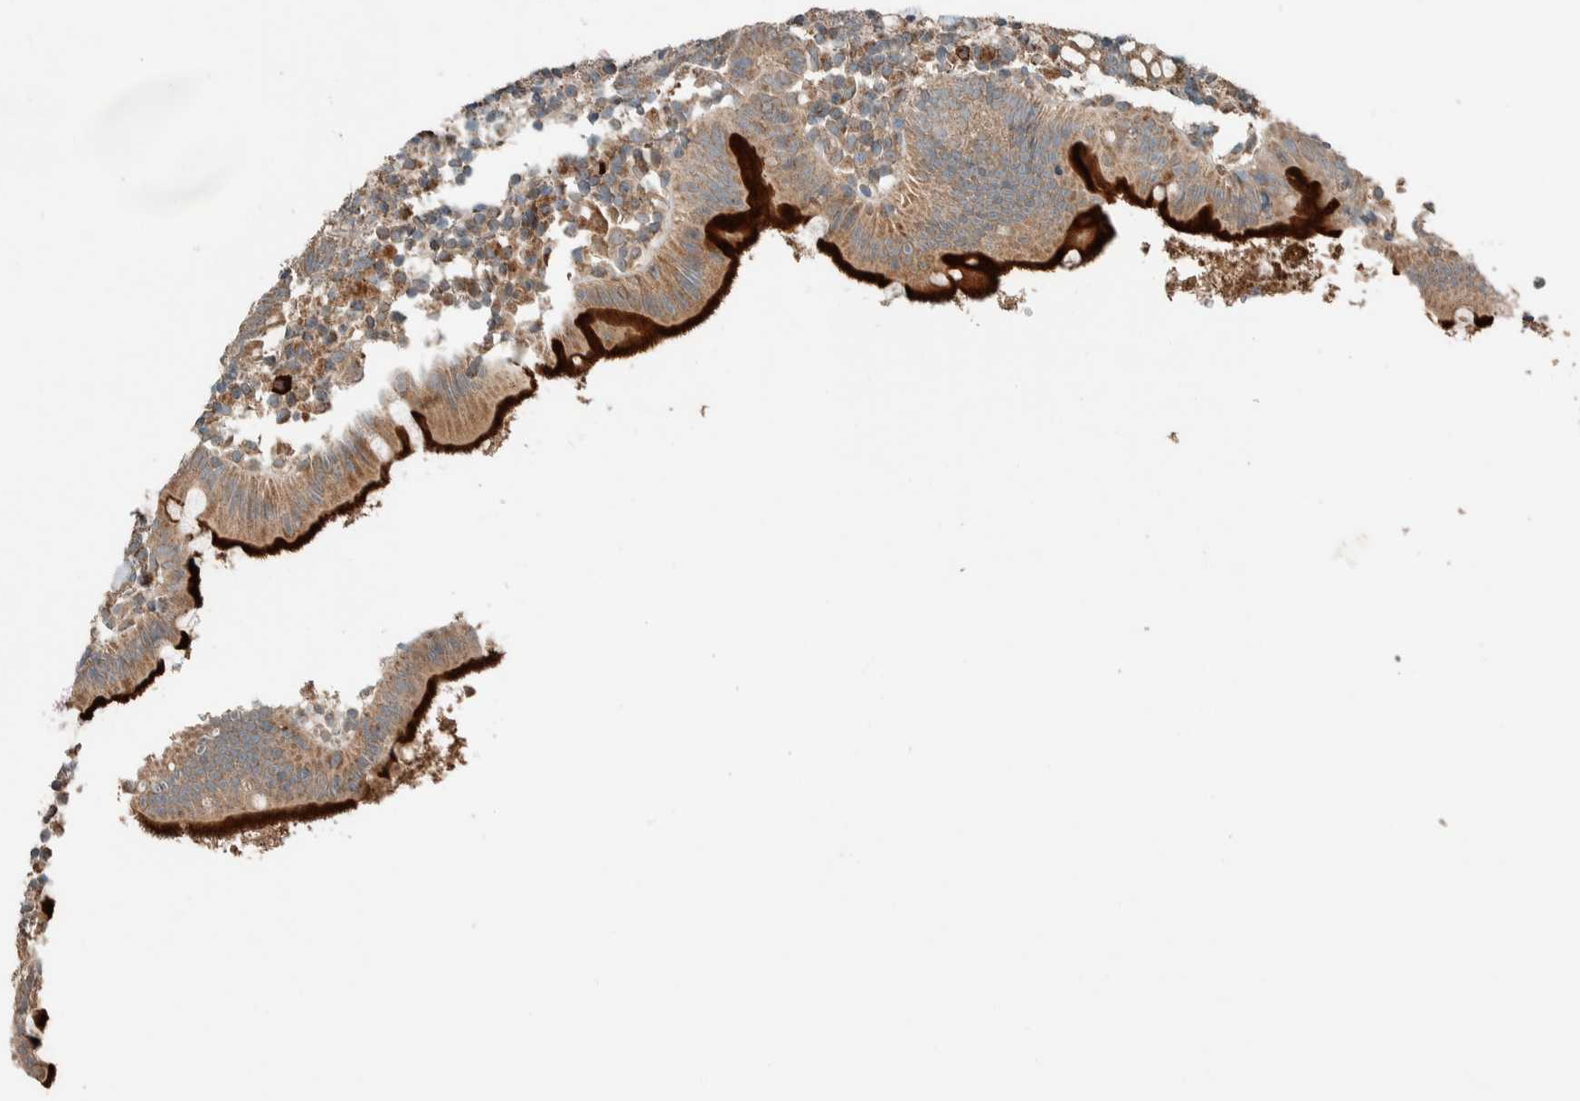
{"staining": {"intensity": "strong", "quantity": ">75%", "location": "cytoplasmic/membranous"}, "tissue": "appendix", "cell_type": "Glandular cells", "image_type": "normal", "snomed": [{"axis": "morphology", "description": "Normal tissue, NOS"}, {"axis": "topography", "description": "Appendix"}], "caption": "Brown immunohistochemical staining in unremarkable appendix displays strong cytoplasmic/membranous staining in about >75% of glandular cells.", "gene": "NBR1", "patient": {"sex": "female", "age": 20}}